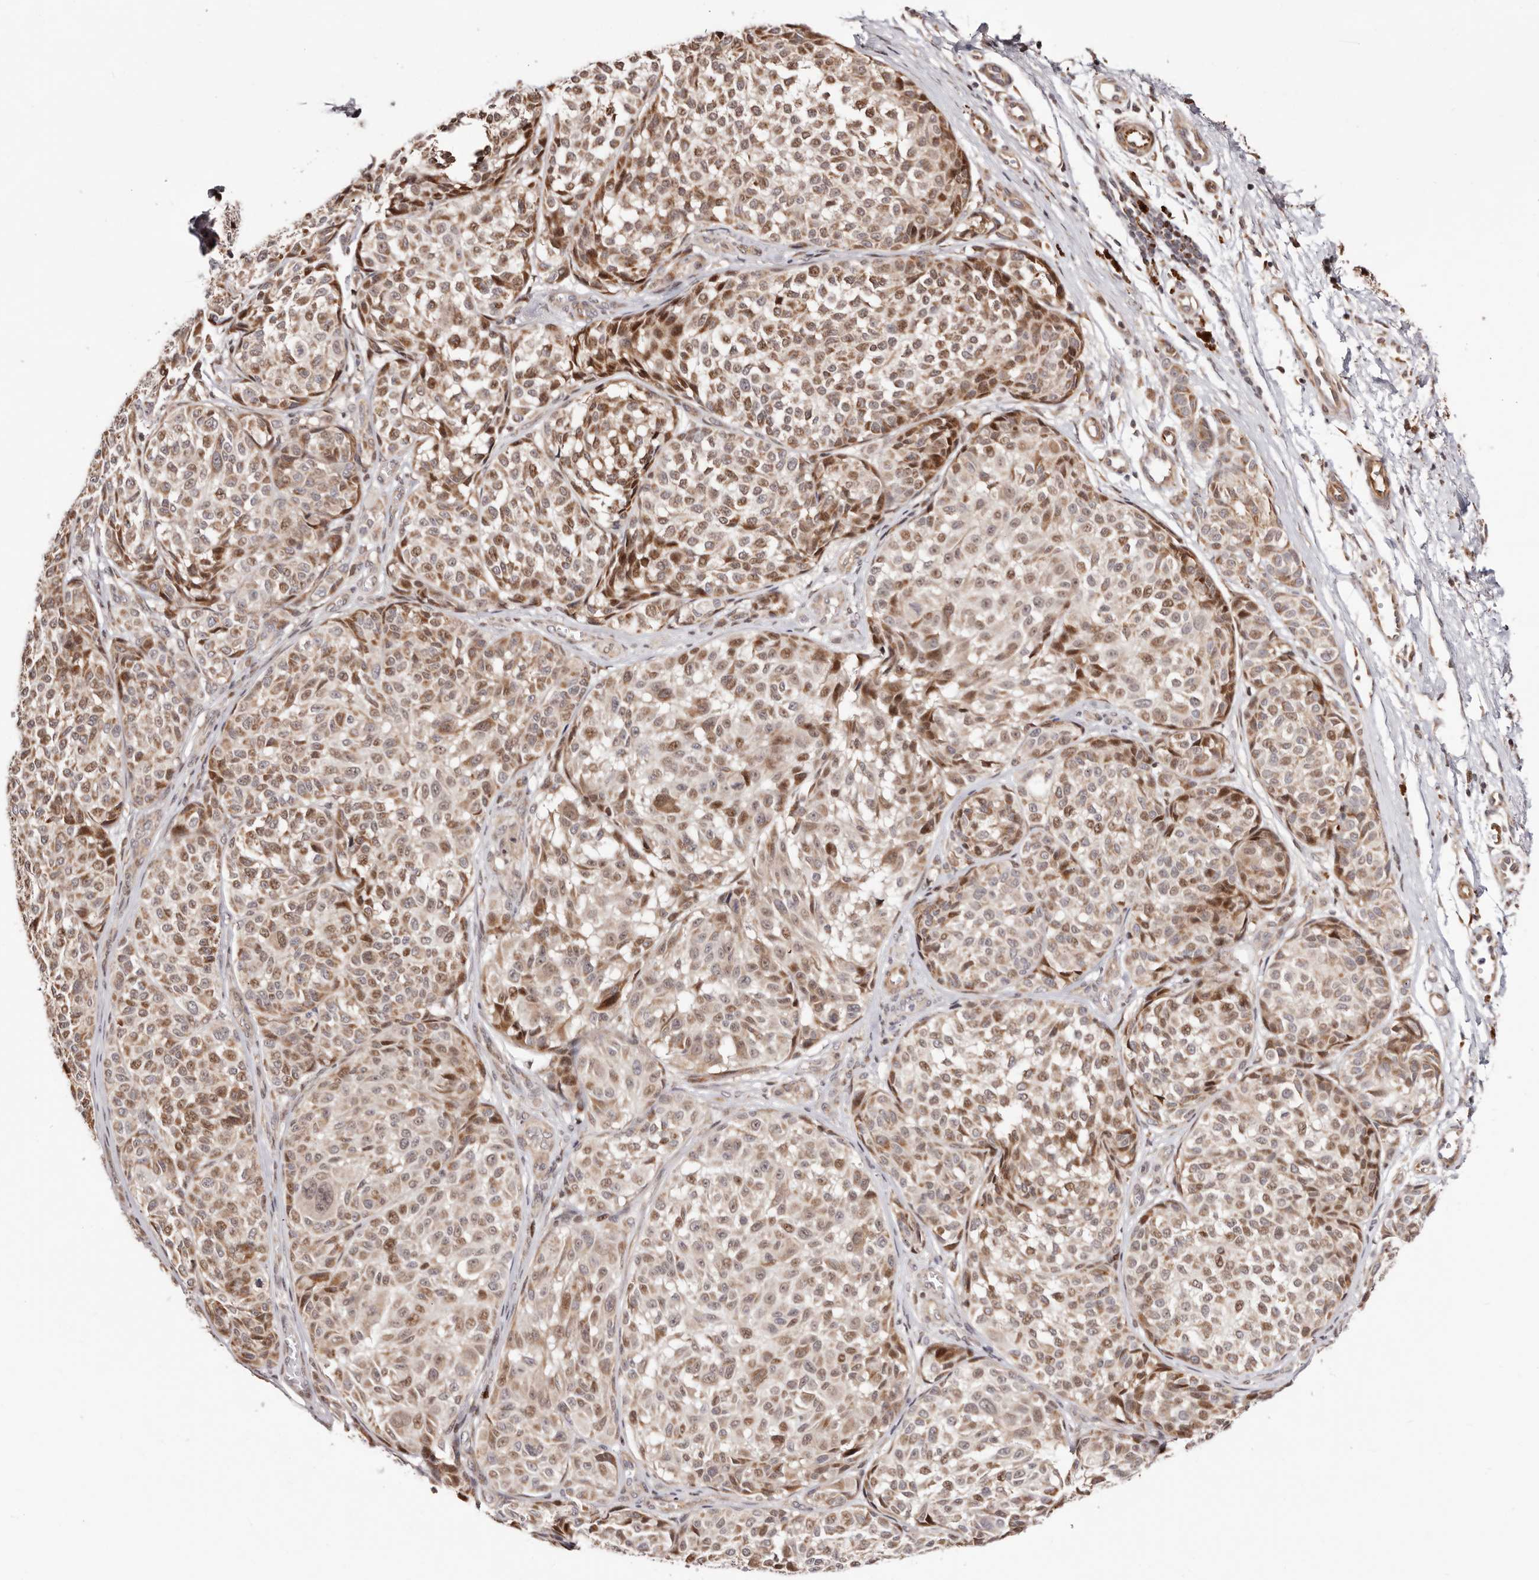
{"staining": {"intensity": "moderate", "quantity": ">75%", "location": "cytoplasmic/membranous,nuclear"}, "tissue": "melanoma", "cell_type": "Tumor cells", "image_type": "cancer", "snomed": [{"axis": "morphology", "description": "Malignant melanoma, NOS"}, {"axis": "topography", "description": "Skin"}], "caption": "About >75% of tumor cells in human melanoma show moderate cytoplasmic/membranous and nuclear protein positivity as visualized by brown immunohistochemical staining.", "gene": "HIVEP3", "patient": {"sex": "male", "age": 83}}